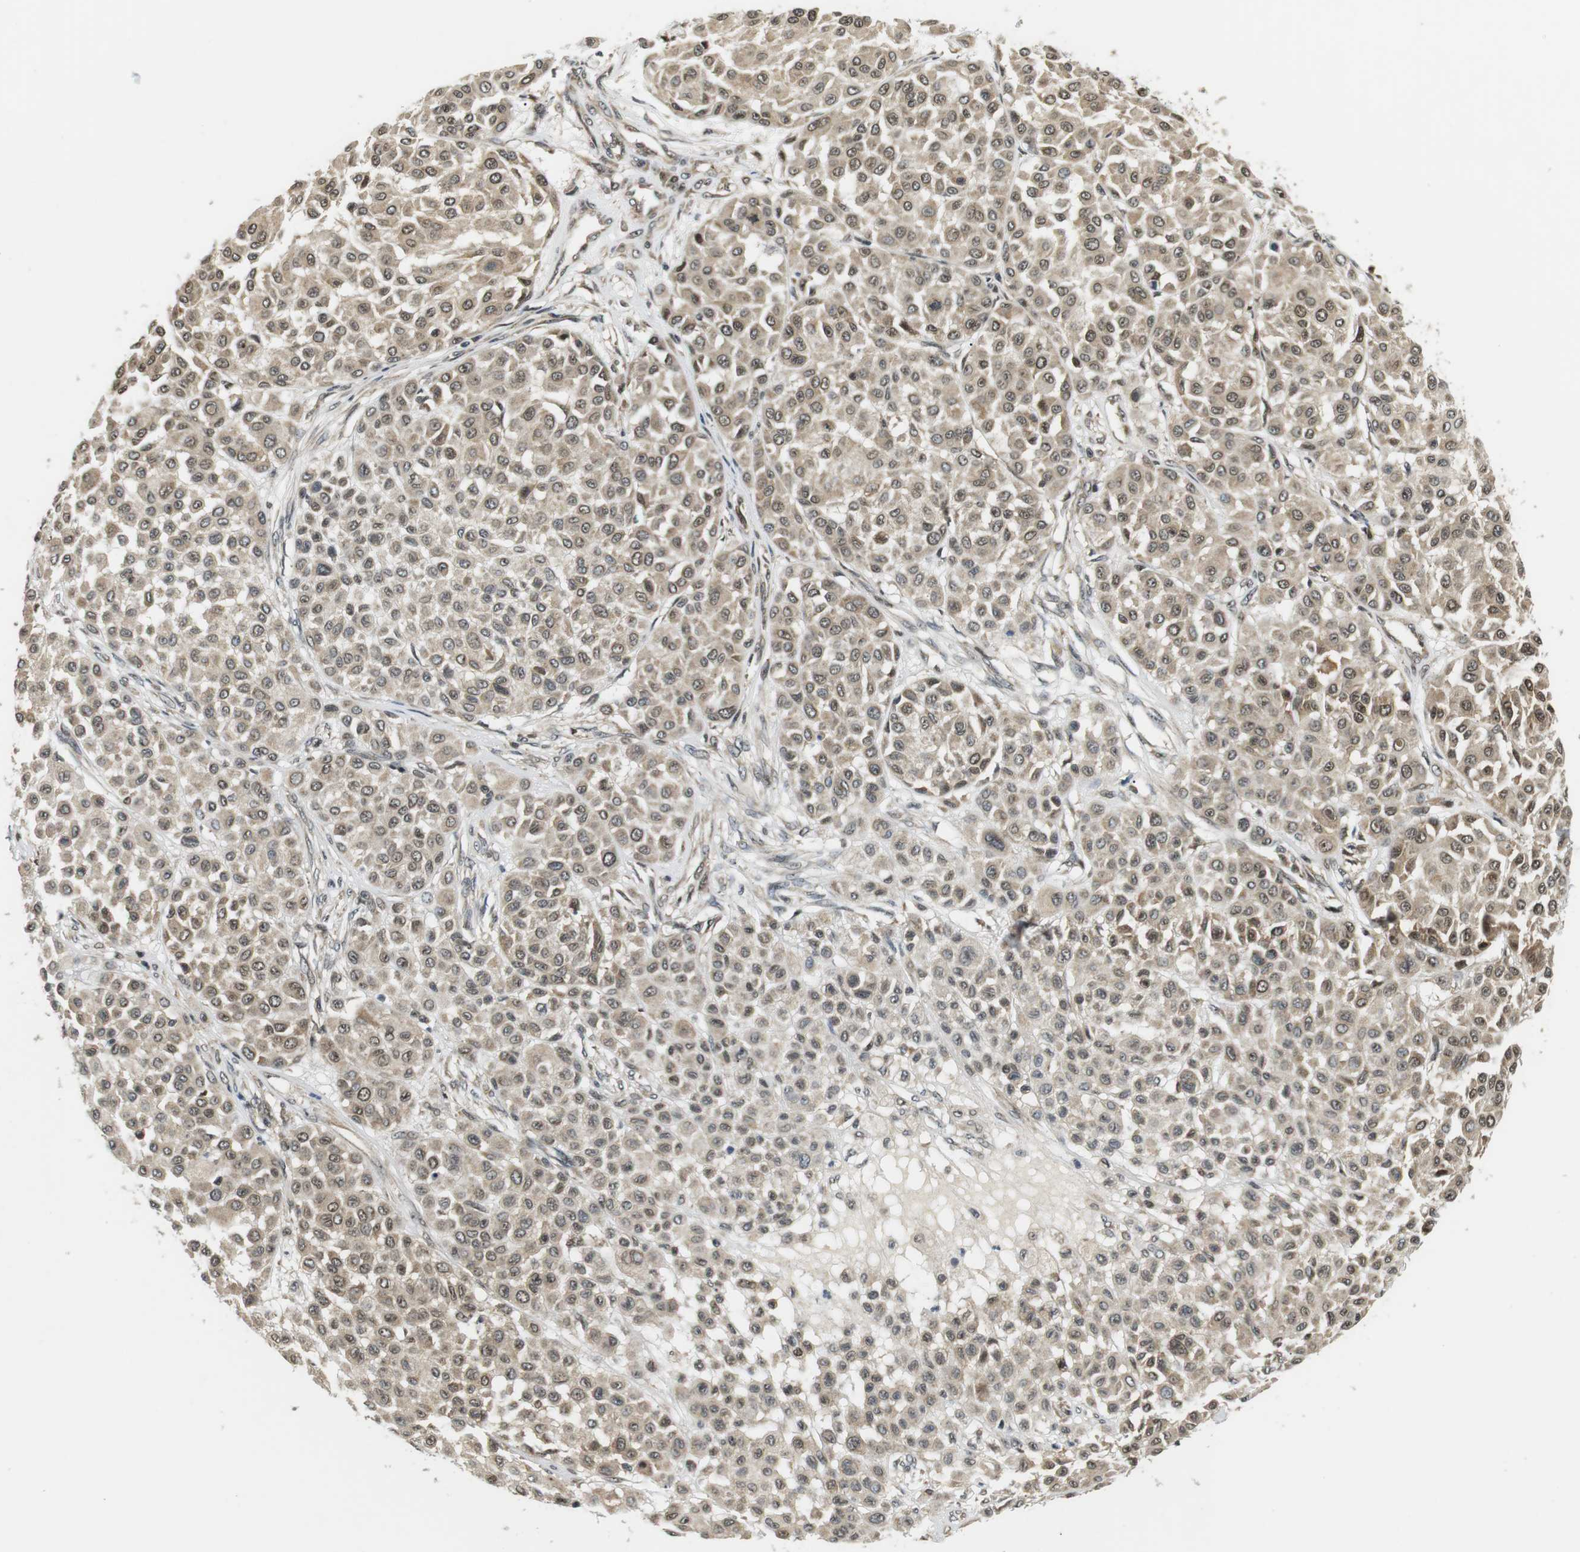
{"staining": {"intensity": "weak", "quantity": ">75%", "location": "cytoplasmic/membranous,nuclear"}, "tissue": "melanoma", "cell_type": "Tumor cells", "image_type": "cancer", "snomed": [{"axis": "morphology", "description": "Malignant melanoma, Metastatic site"}, {"axis": "topography", "description": "Soft tissue"}], "caption": "Melanoma stained for a protein demonstrates weak cytoplasmic/membranous and nuclear positivity in tumor cells.", "gene": "CSNK2B", "patient": {"sex": "male", "age": 41}}